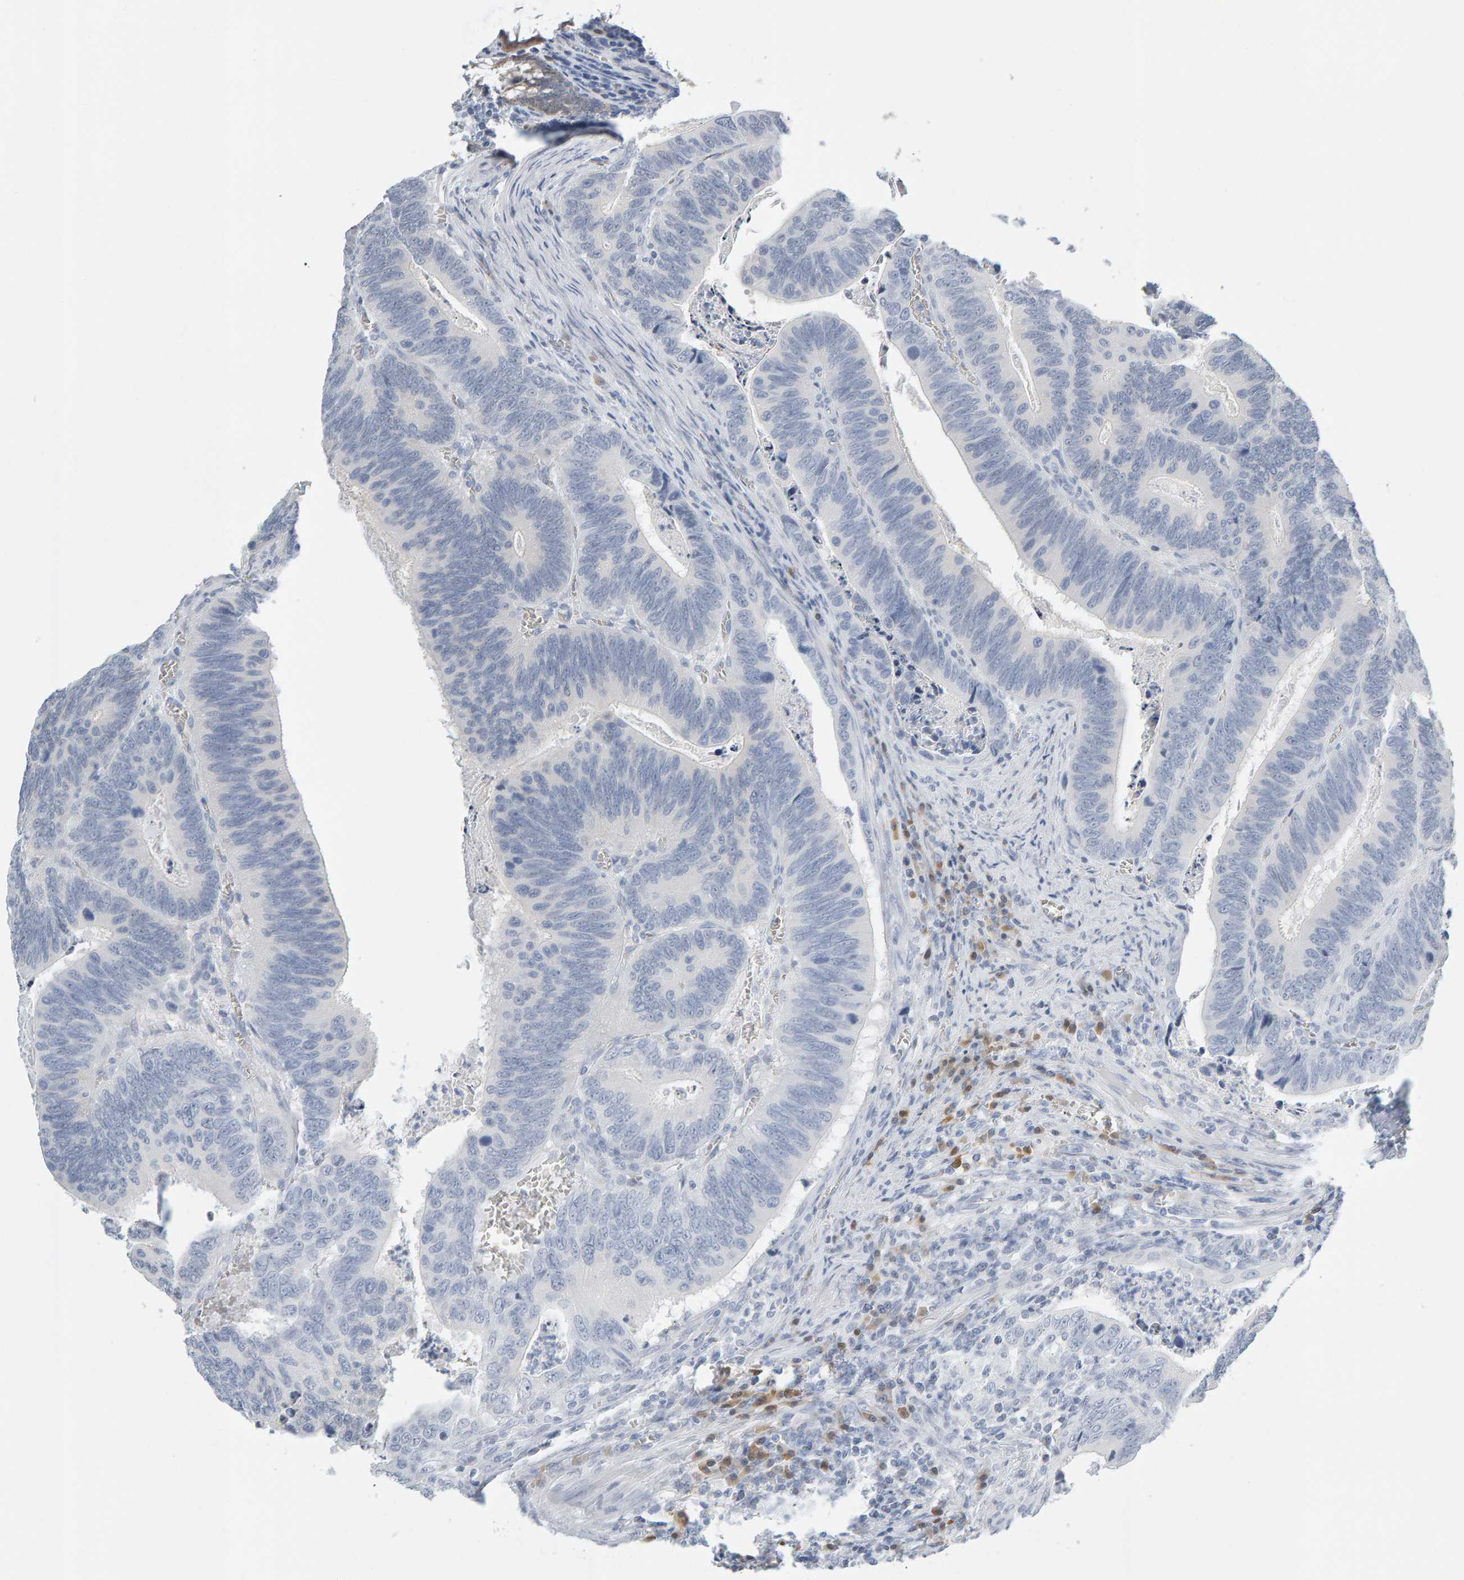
{"staining": {"intensity": "negative", "quantity": "none", "location": "none"}, "tissue": "colorectal cancer", "cell_type": "Tumor cells", "image_type": "cancer", "snomed": [{"axis": "morphology", "description": "Inflammation, NOS"}, {"axis": "morphology", "description": "Adenocarcinoma, NOS"}, {"axis": "topography", "description": "Colon"}], "caption": "High magnification brightfield microscopy of colorectal cancer stained with DAB (3,3'-diaminobenzidine) (brown) and counterstained with hematoxylin (blue): tumor cells show no significant expression.", "gene": "CTH", "patient": {"sex": "male", "age": 72}}